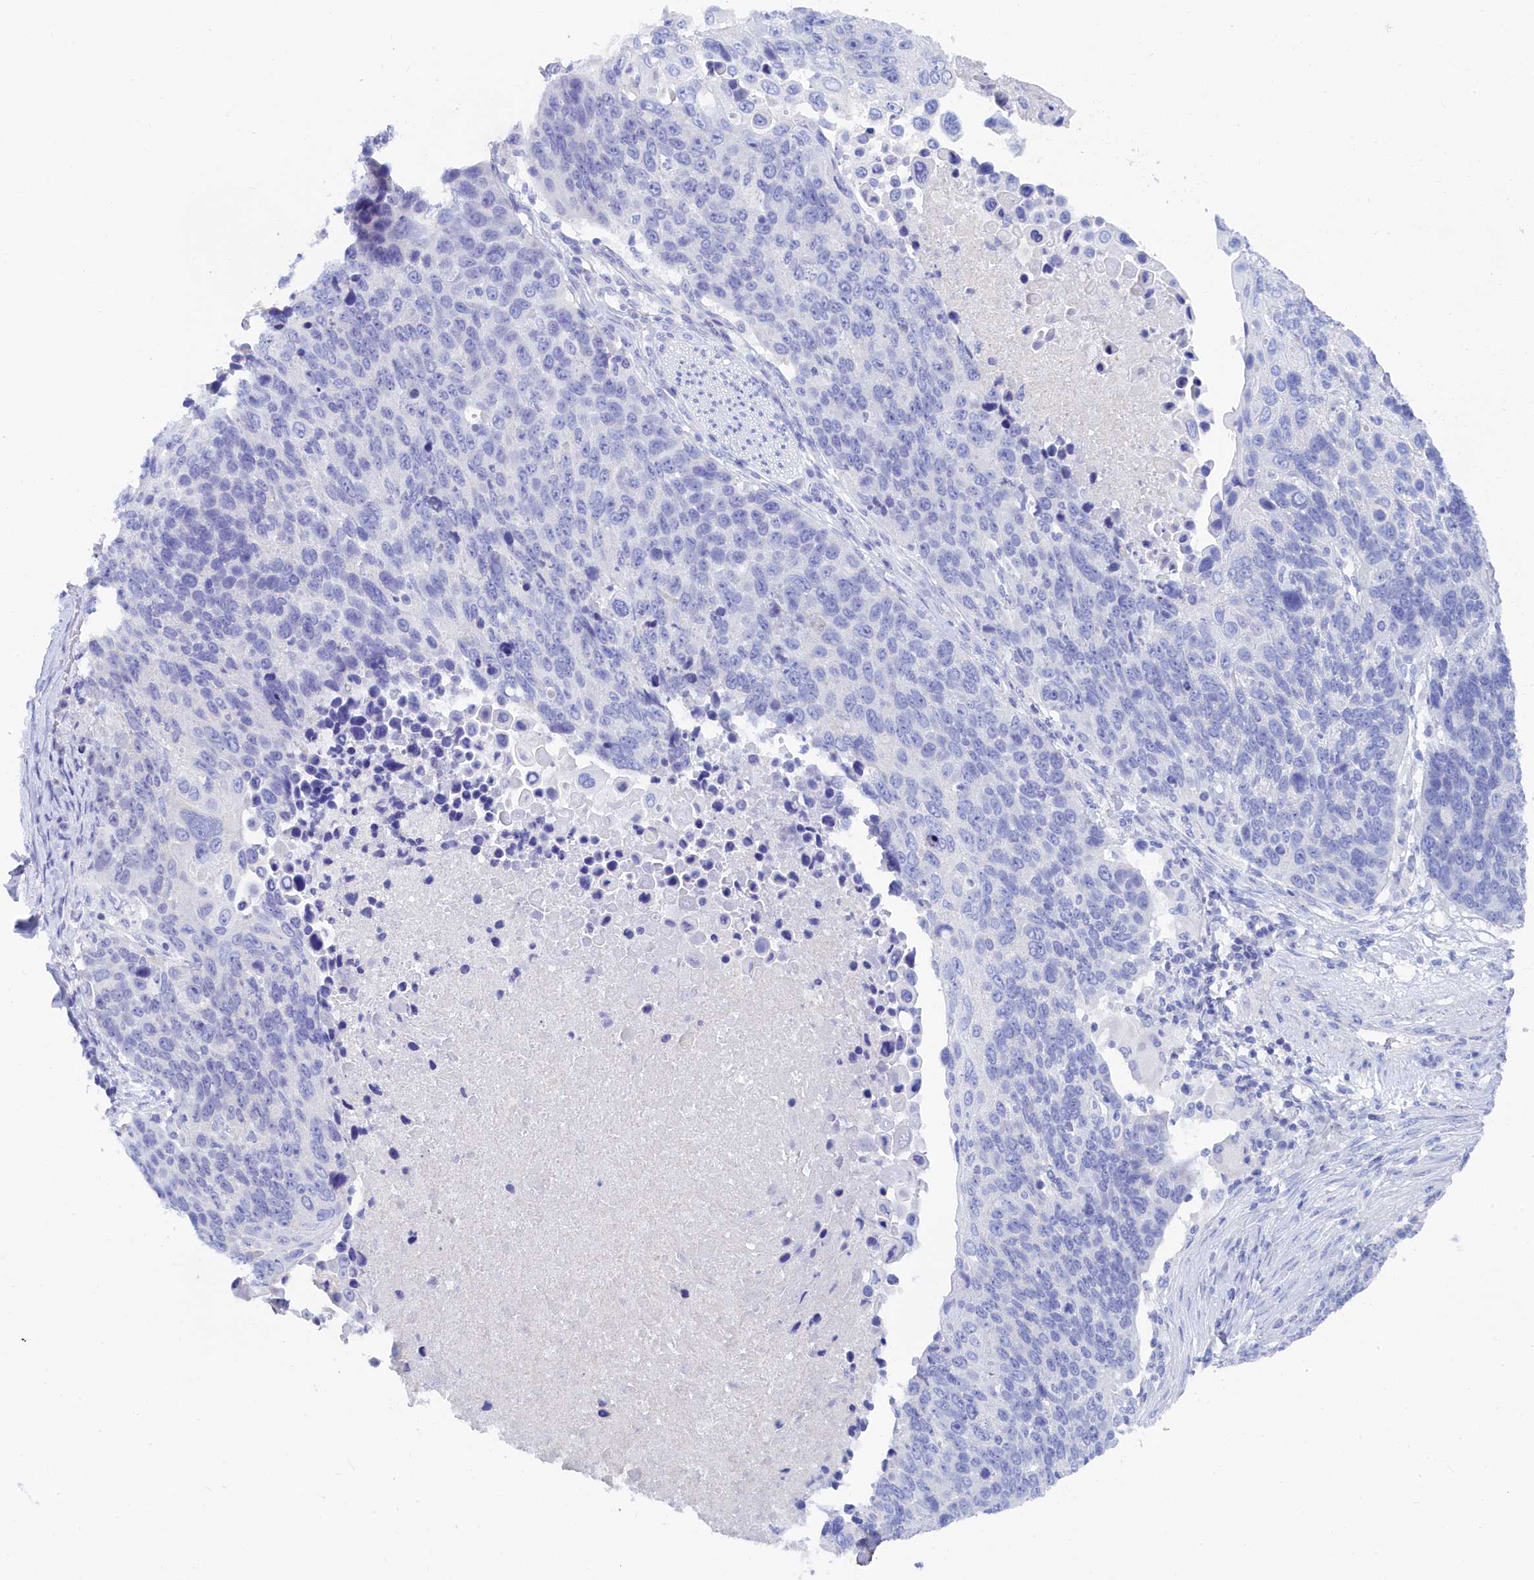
{"staining": {"intensity": "negative", "quantity": "none", "location": "none"}, "tissue": "lung cancer", "cell_type": "Tumor cells", "image_type": "cancer", "snomed": [{"axis": "morphology", "description": "Normal tissue, NOS"}, {"axis": "morphology", "description": "Squamous cell carcinoma, NOS"}, {"axis": "topography", "description": "Lymph node"}, {"axis": "topography", "description": "Lung"}], "caption": "The immunohistochemistry image has no significant expression in tumor cells of lung cancer (squamous cell carcinoma) tissue.", "gene": "TRIM10", "patient": {"sex": "male", "age": 66}}